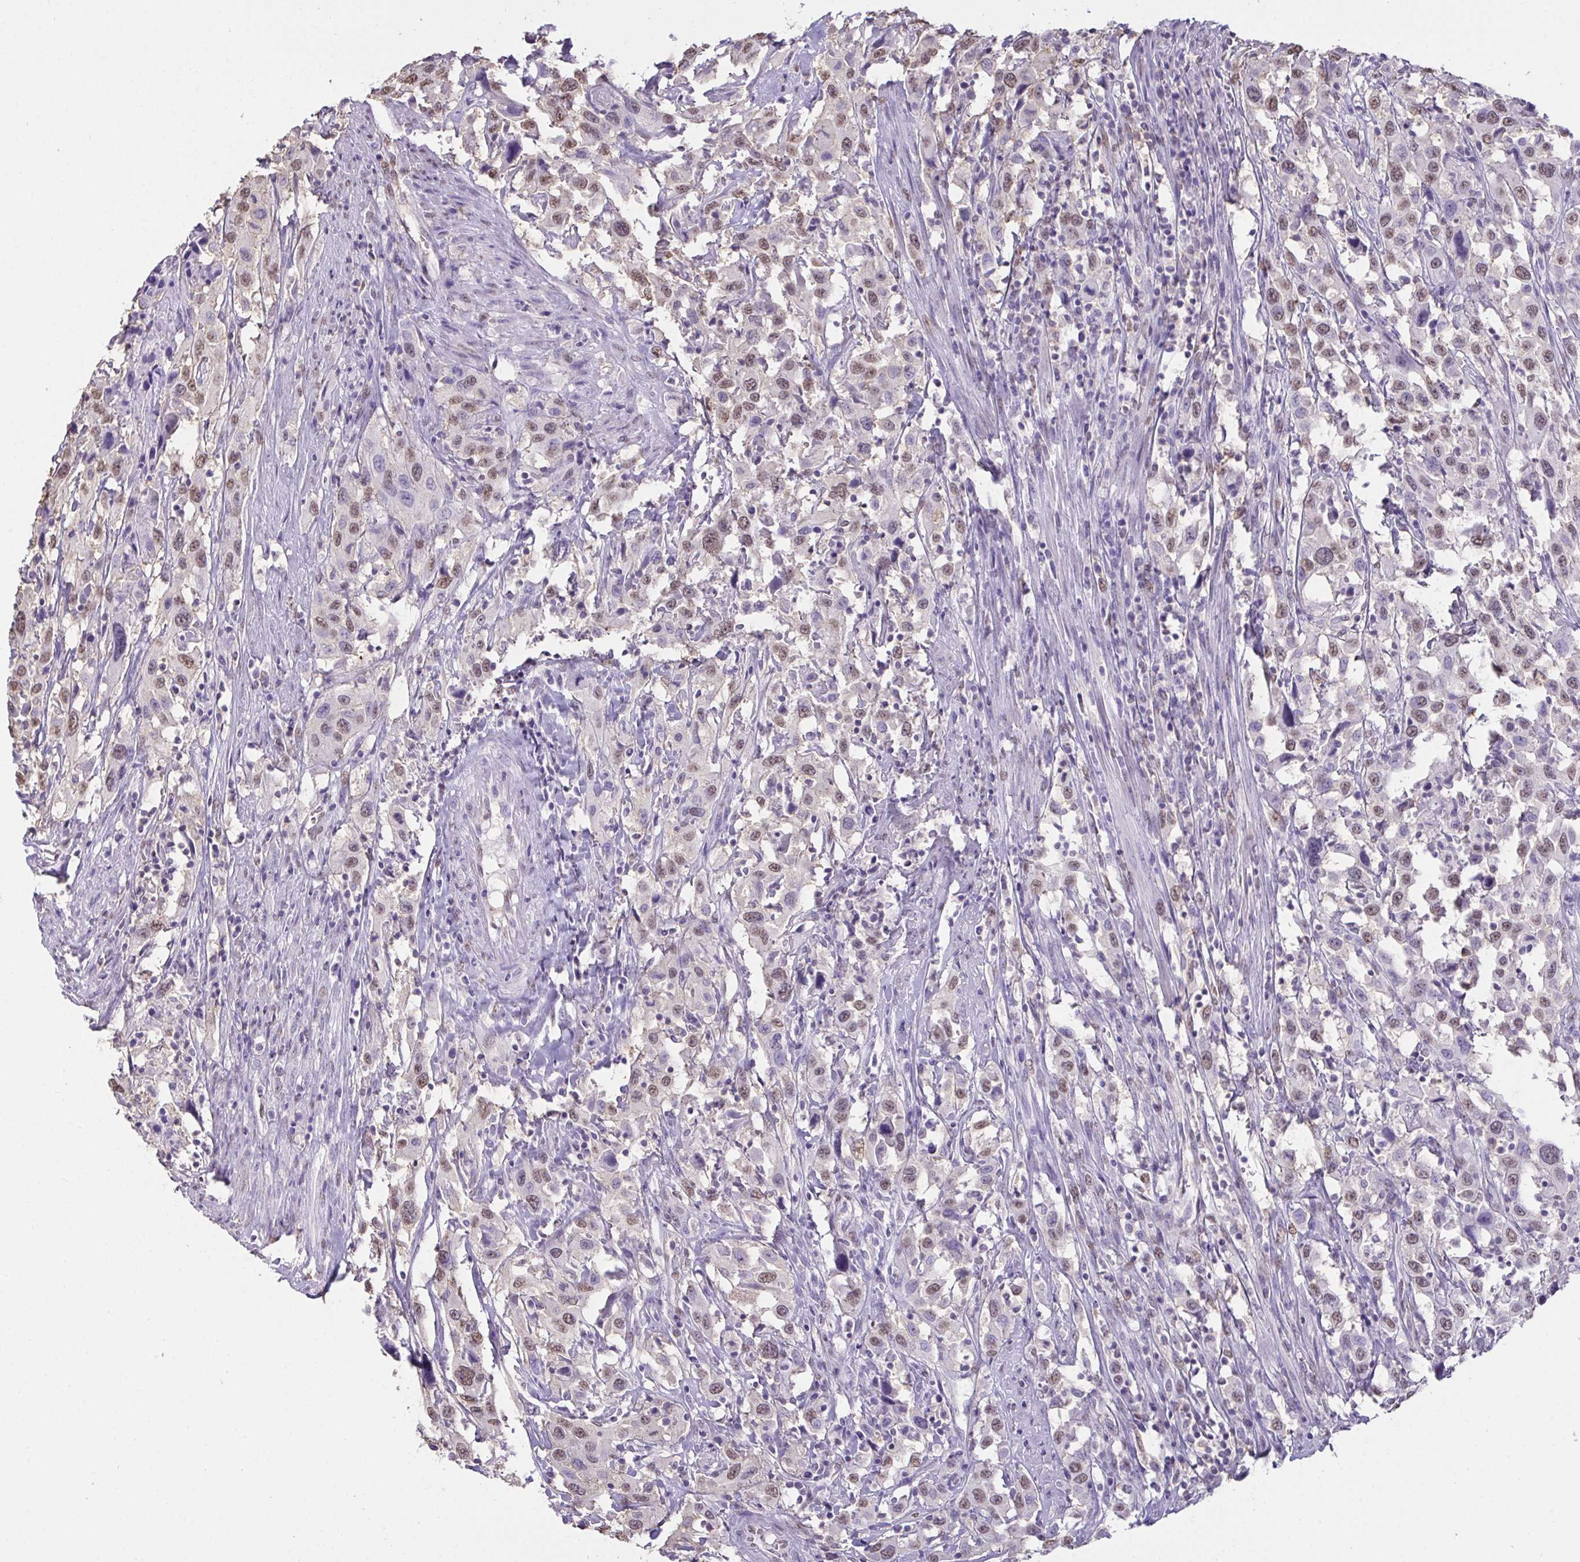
{"staining": {"intensity": "moderate", "quantity": "25%-75%", "location": "nuclear"}, "tissue": "urothelial cancer", "cell_type": "Tumor cells", "image_type": "cancer", "snomed": [{"axis": "morphology", "description": "Urothelial carcinoma, High grade"}, {"axis": "topography", "description": "Urinary bladder"}], "caption": "Immunohistochemistry (IHC) photomicrograph of neoplastic tissue: high-grade urothelial carcinoma stained using immunohistochemistry (IHC) reveals medium levels of moderate protein expression localized specifically in the nuclear of tumor cells, appearing as a nuclear brown color.", "gene": "SEMA6B", "patient": {"sex": "male", "age": 61}}